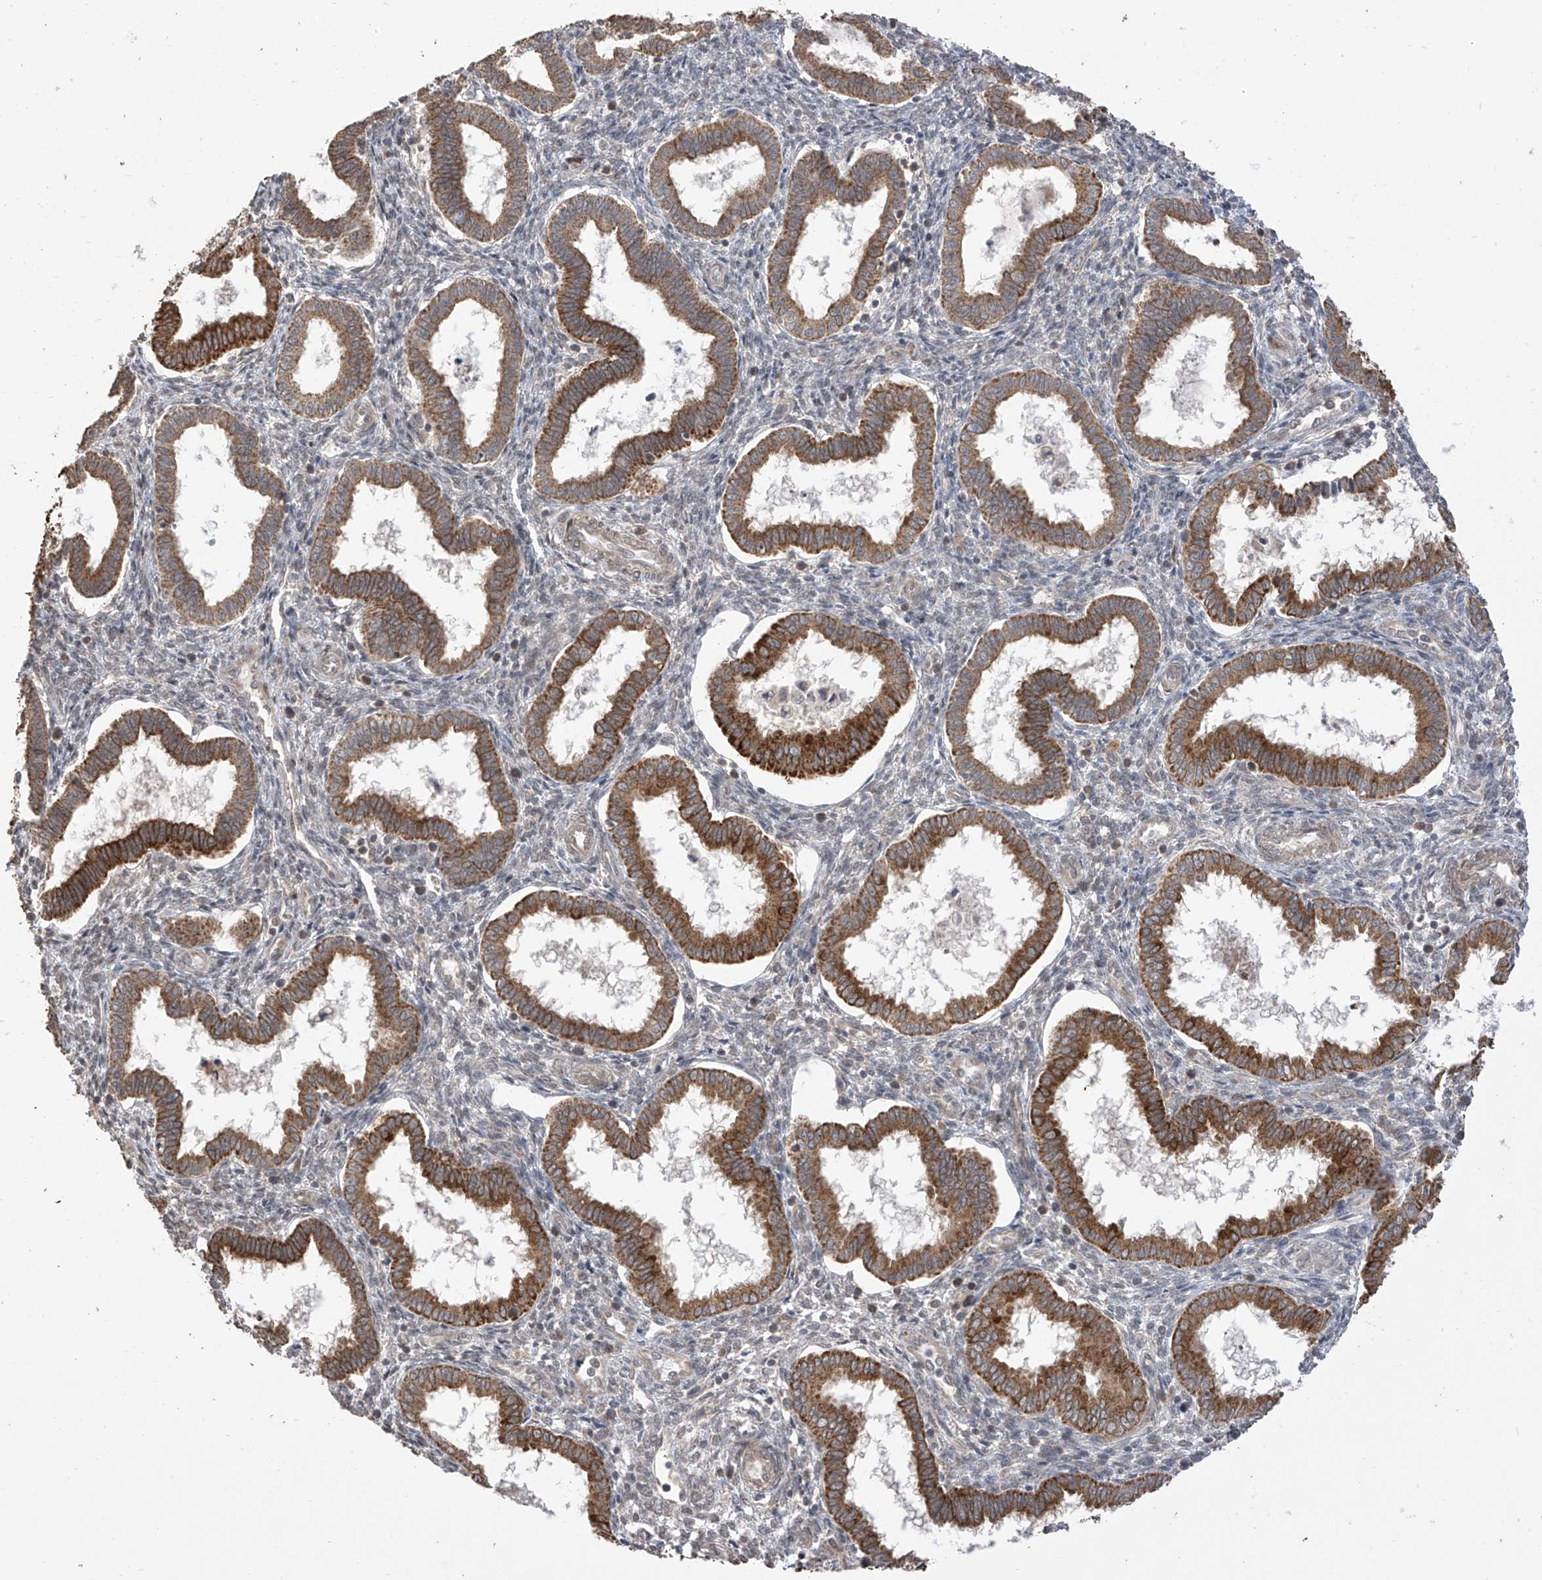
{"staining": {"intensity": "negative", "quantity": "none", "location": "none"}, "tissue": "endometrium", "cell_type": "Cells in endometrial stroma", "image_type": "normal", "snomed": [{"axis": "morphology", "description": "Normal tissue, NOS"}, {"axis": "topography", "description": "Endometrium"}], "caption": "A photomicrograph of human endometrium is negative for staining in cells in endometrial stroma. The staining is performed using DAB (3,3'-diaminobenzidine) brown chromogen with nuclei counter-stained in using hematoxylin.", "gene": "LATS1", "patient": {"sex": "female", "age": 24}}